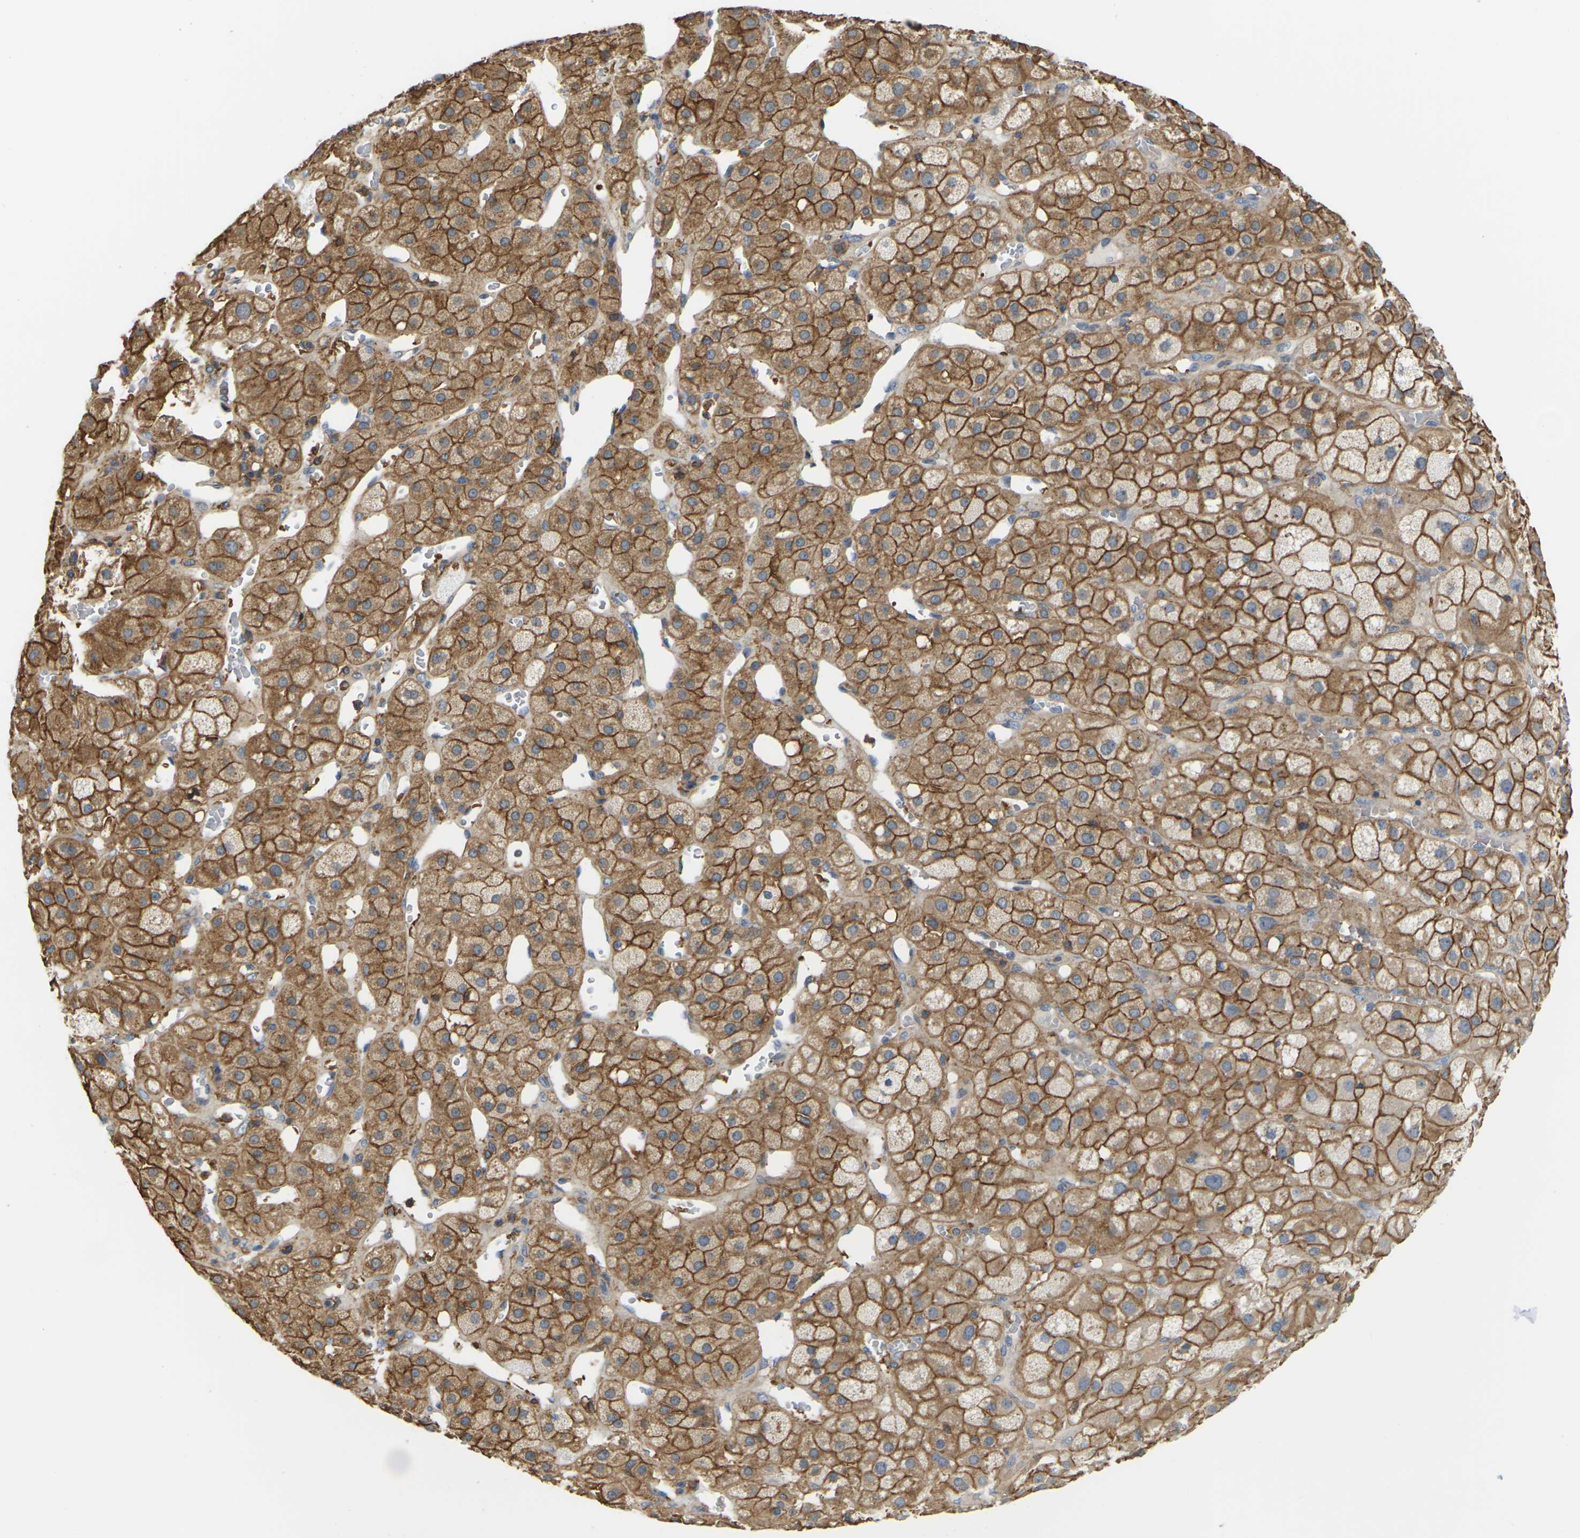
{"staining": {"intensity": "moderate", "quantity": ">75%", "location": "cytoplasmic/membranous"}, "tissue": "adrenal gland", "cell_type": "Glandular cells", "image_type": "normal", "snomed": [{"axis": "morphology", "description": "Normal tissue, NOS"}, {"axis": "topography", "description": "Adrenal gland"}], "caption": "Protein staining by immunohistochemistry displays moderate cytoplasmic/membranous expression in about >75% of glandular cells in unremarkable adrenal gland.", "gene": "IQGAP1", "patient": {"sex": "female", "age": 47}}